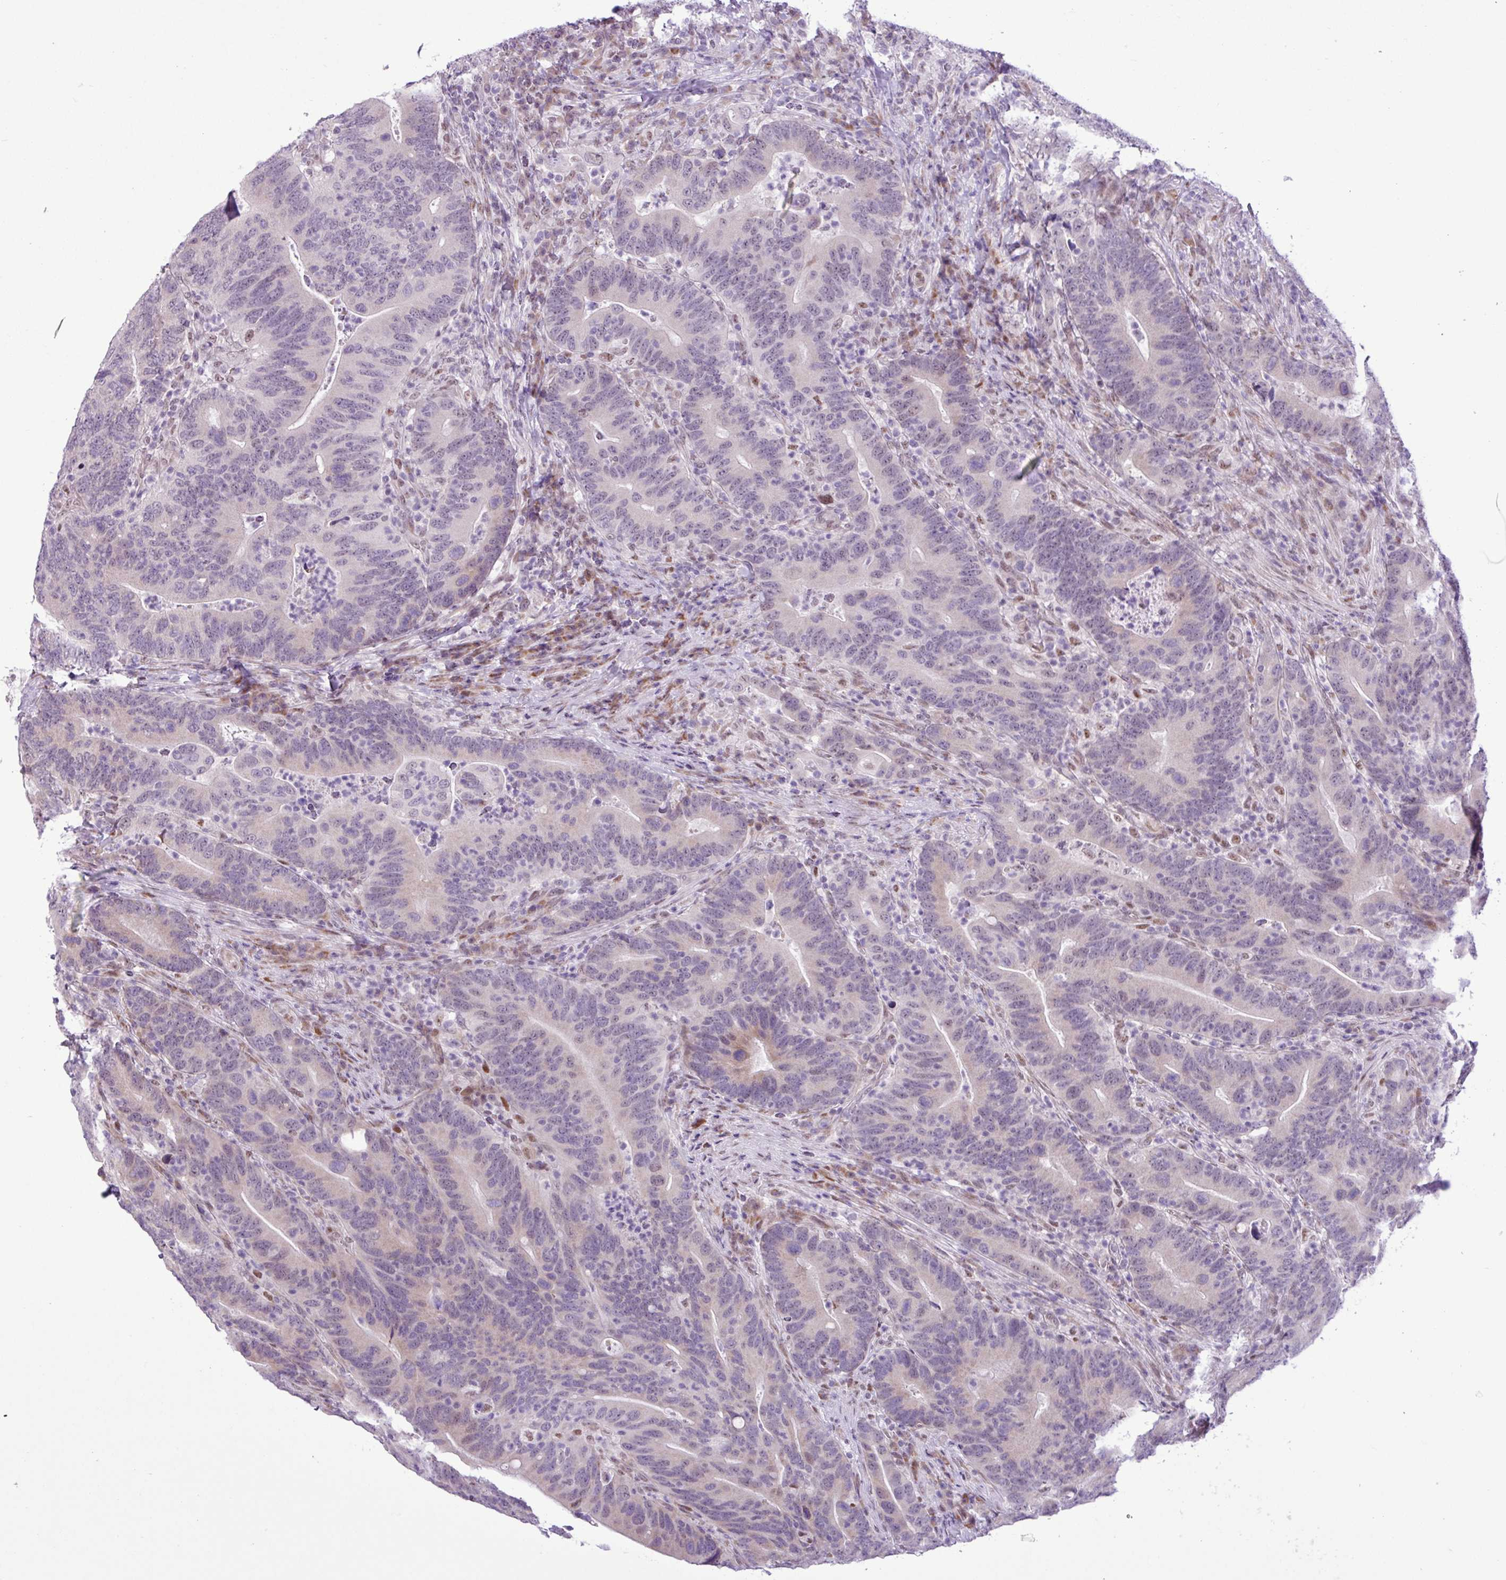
{"staining": {"intensity": "weak", "quantity": "<25%", "location": "cytoplasmic/membranous"}, "tissue": "colorectal cancer", "cell_type": "Tumor cells", "image_type": "cancer", "snomed": [{"axis": "morphology", "description": "Adenocarcinoma, NOS"}, {"axis": "topography", "description": "Colon"}], "caption": "Immunohistochemistry of adenocarcinoma (colorectal) shows no expression in tumor cells. The staining was performed using DAB to visualize the protein expression in brown, while the nuclei were stained in blue with hematoxylin (Magnification: 20x).", "gene": "ELOA2", "patient": {"sex": "female", "age": 66}}